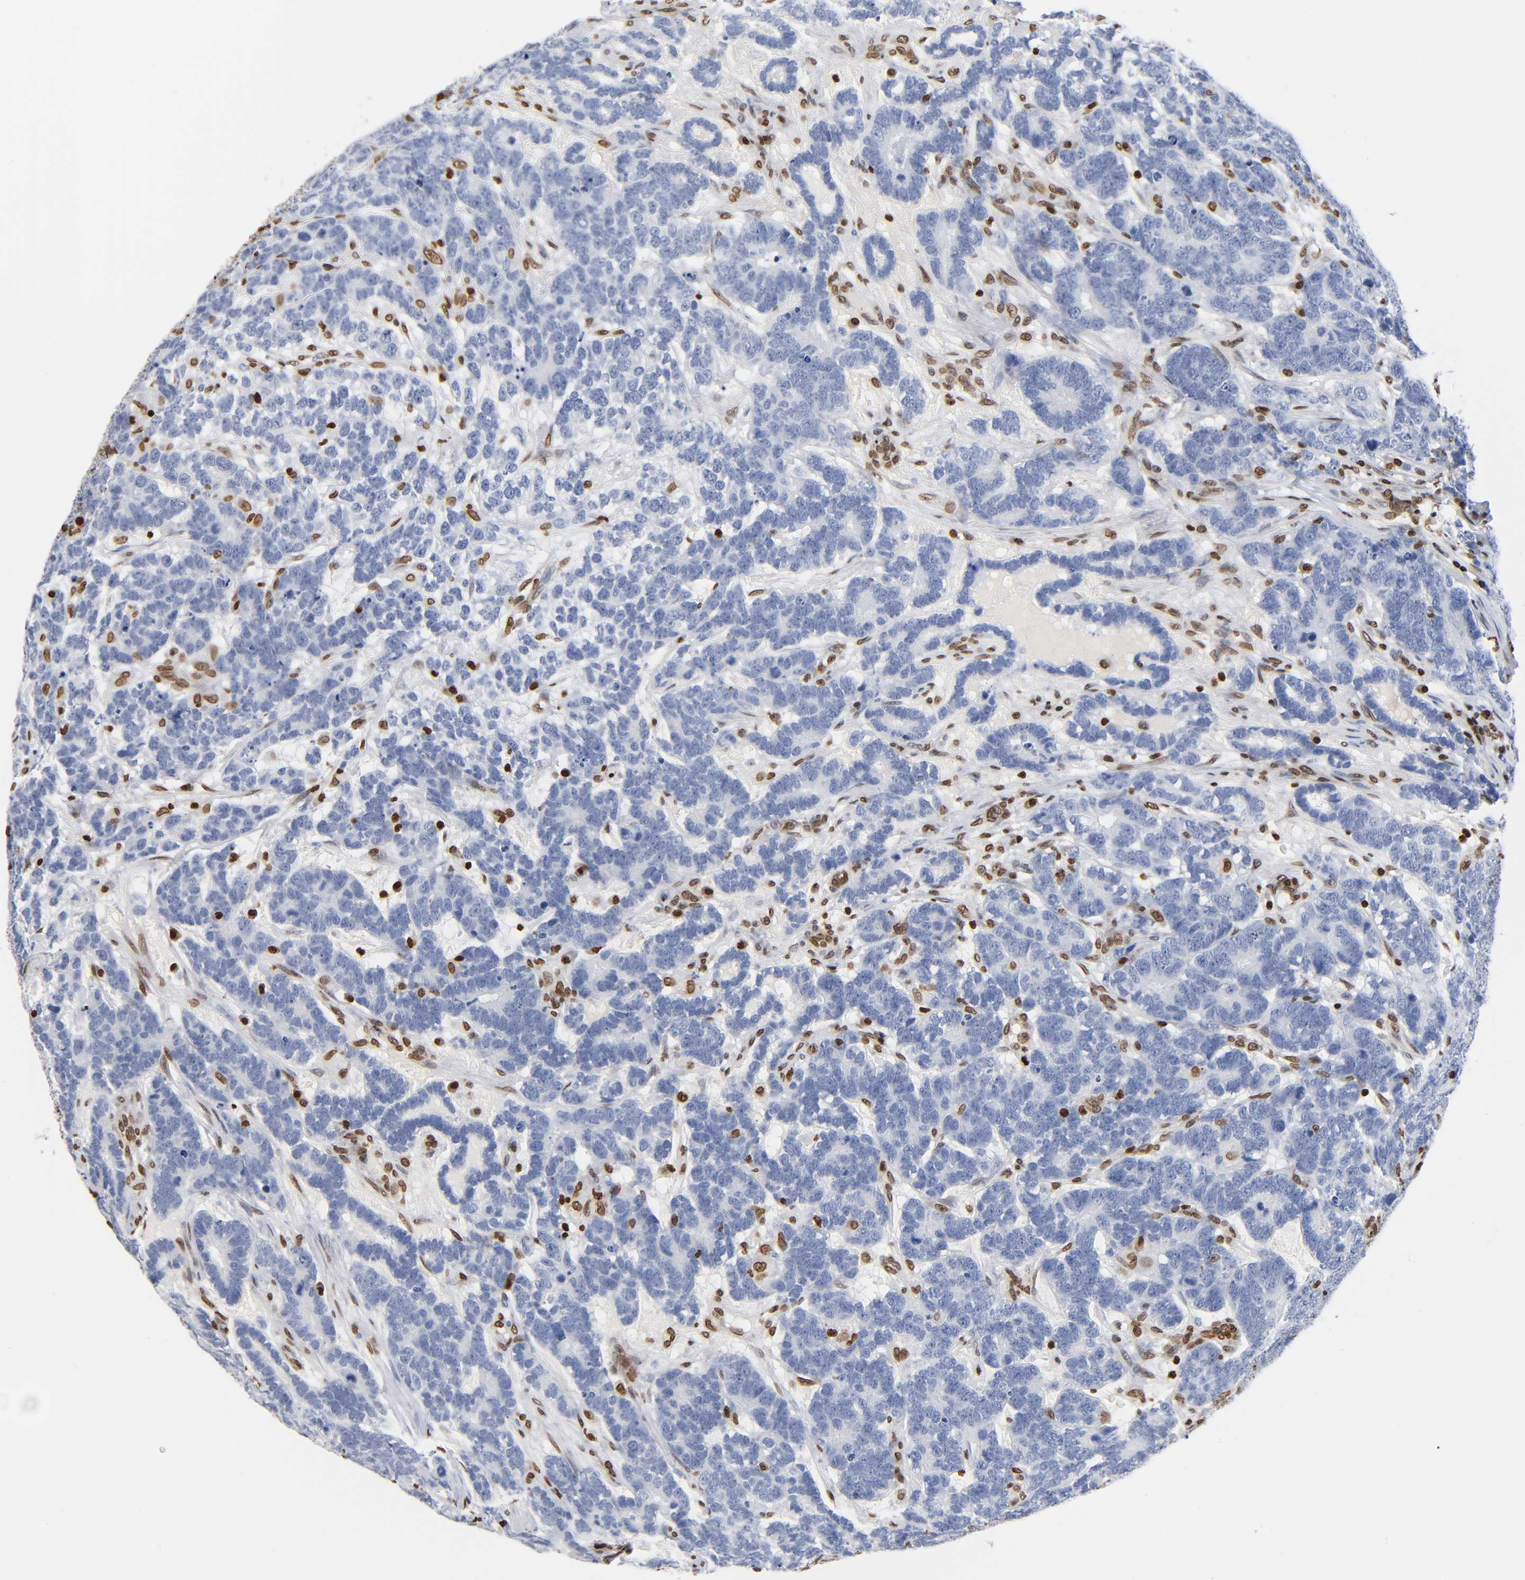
{"staining": {"intensity": "negative", "quantity": "none", "location": "none"}, "tissue": "testis cancer", "cell_type": "Tumor cells", "image_type": "cancer", "snomed": [{"axis": "morphology", "description": "Carcinoma, Embryonal, NOS"}, {"axis": "topography", "description": "Testis"}], "caption": "Immunohistochemistry (IHC) of human testis cancer (embryonal carcinoma) exhibits no positivity in tumor cells.", "gene": "HOXA6", "patient": {"sex": "male", "age": 26}}